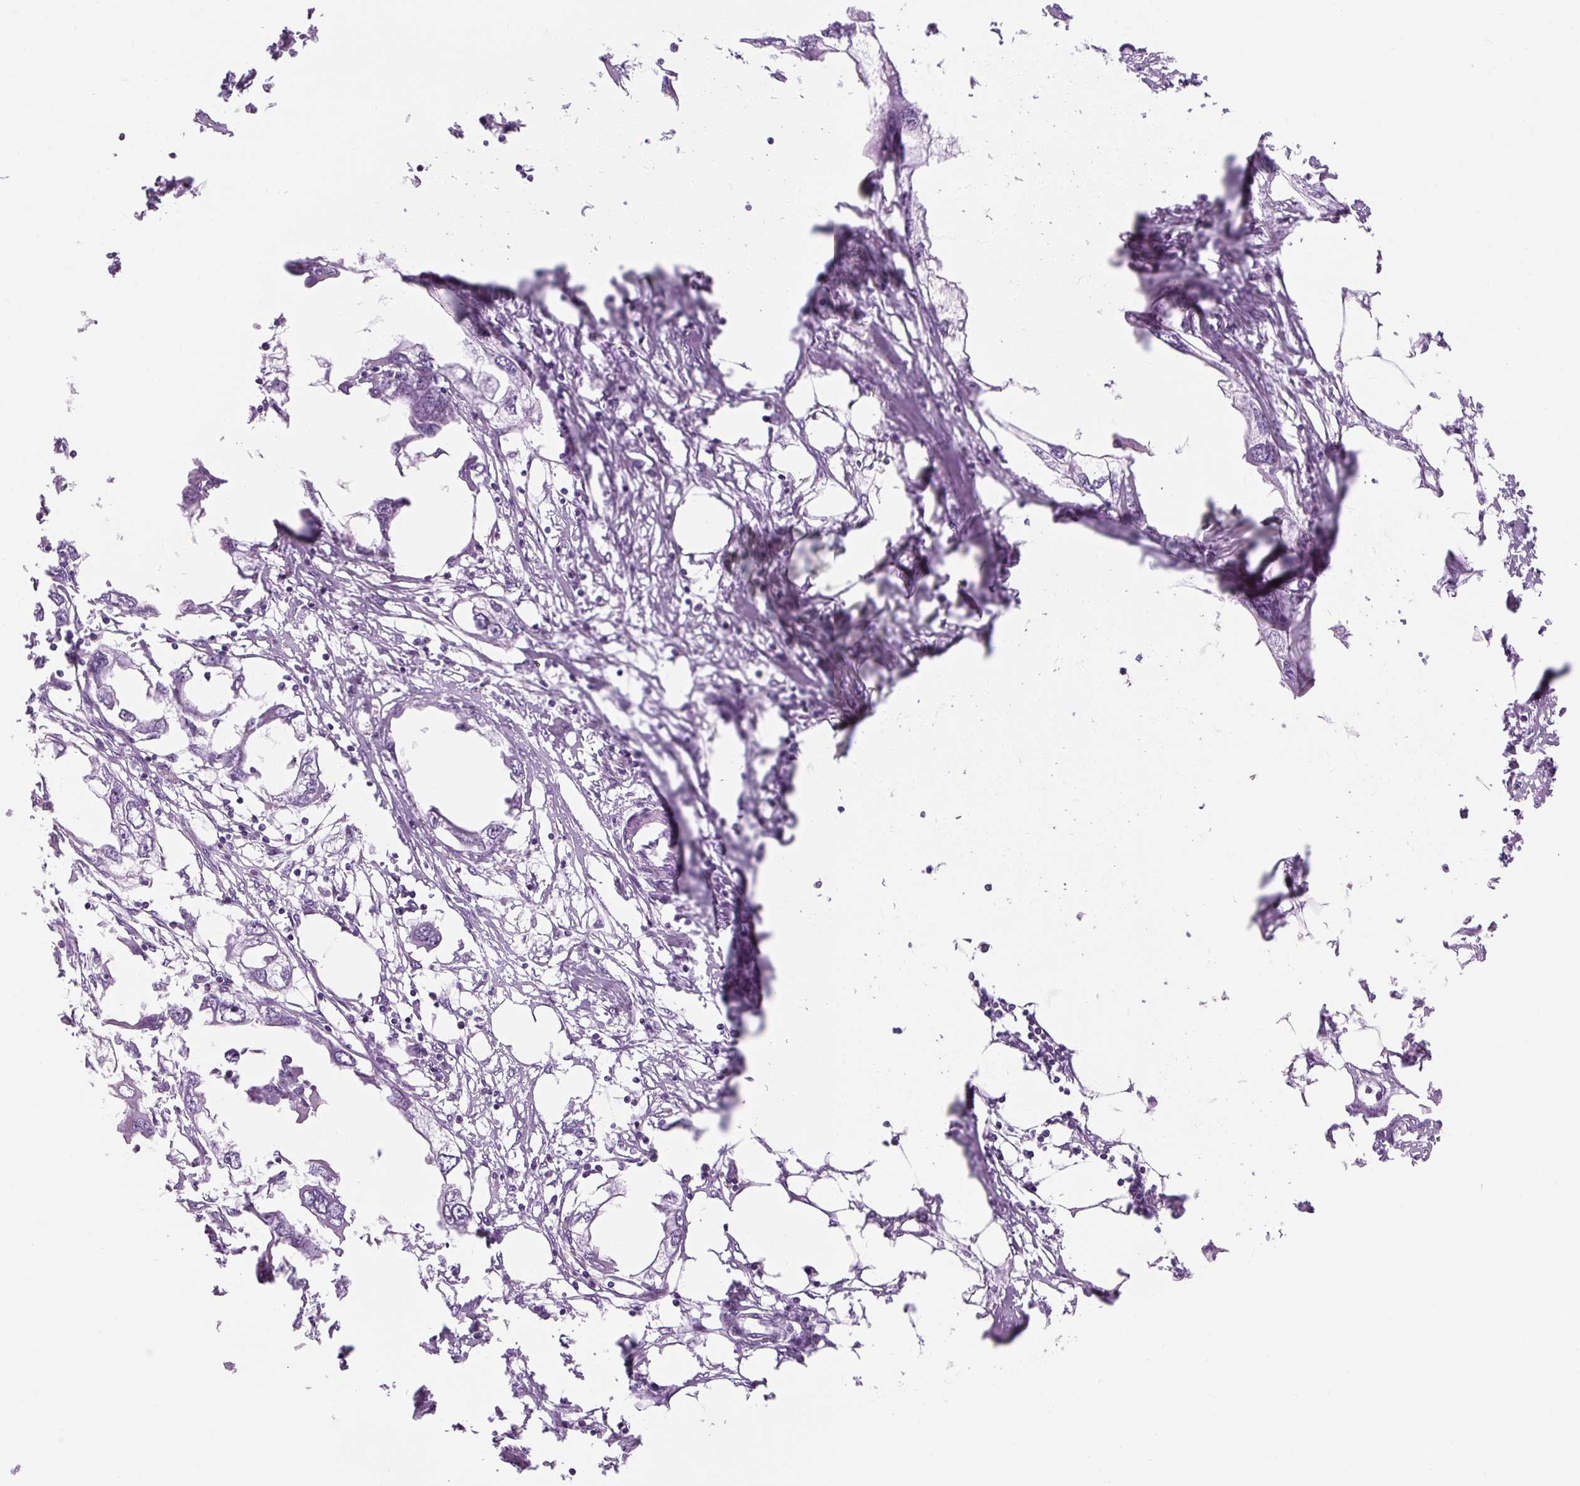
{"staining": {"intensity": "negative", "quantity": "none", "location": "none"}, "tissue": "endometrial cancer", "cell_type": "Tumor cells", "image_type": "cancer", "snomed": [{"axis": "morphology", "description": "Adenocarcinoma, NOS"}, {"axis": "morphology", "description": "Adenocarcinoma, metastatic, NOS"}, {"axis": "topography", "description": "Adipose tissue"}, {"axis": "topography", "description": "Endometrium"}], "caption": "Histopathology image shows no protein staining in tumor cells of endometrial cancer (adenocarcinoma) tissue. (DAB (3,3'-diaminobenzidine) IHC visualized using brightfield microscopy, high magnification).", "gene": "TIGD2", "patient": {"sex": "female", "age": 67}}